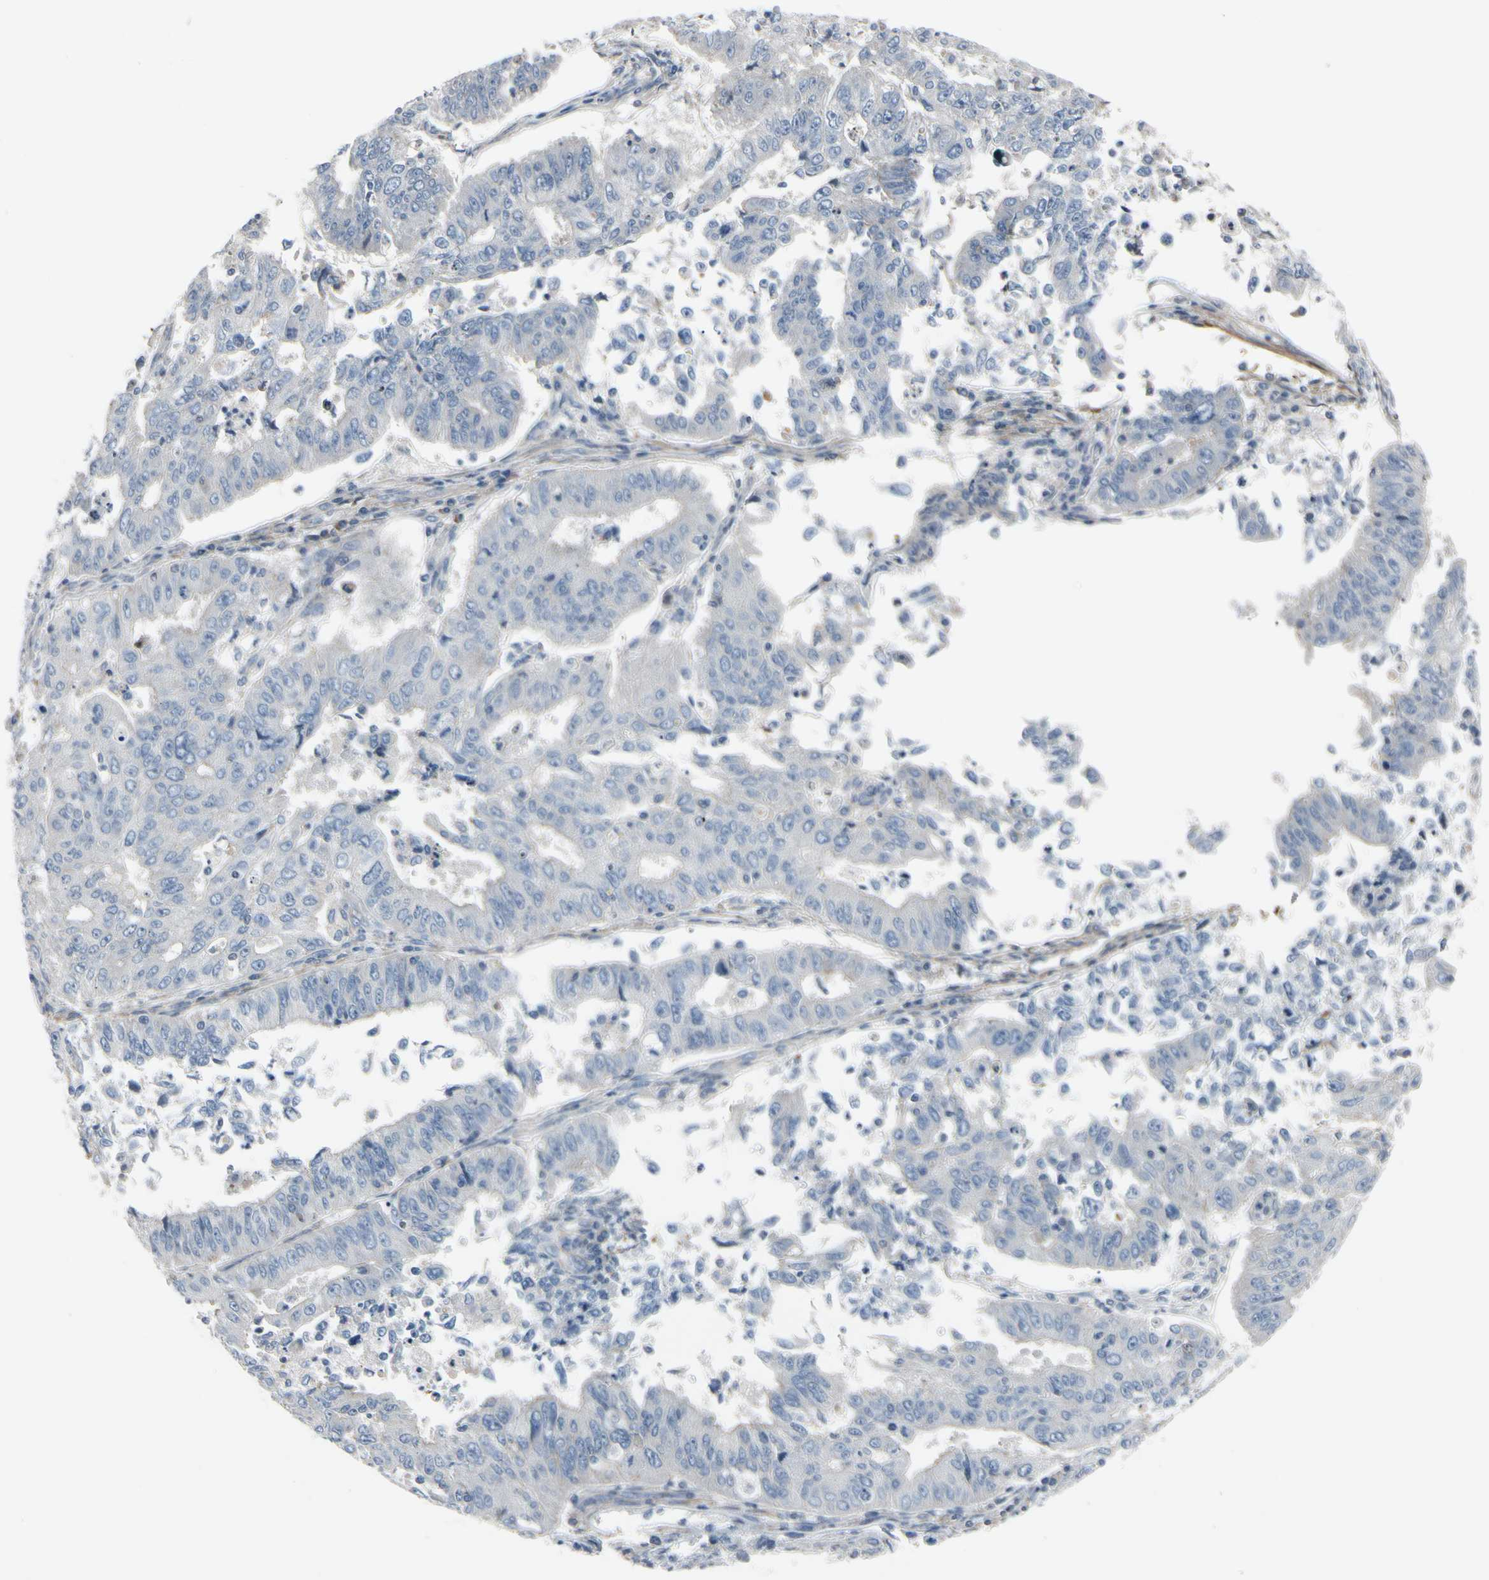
{"staining": {"intensity": "negative", "quantity": "none", "location": "none"}, "tissue": "endometrial cancer", "cell_type": "Tumor cells", "image_type": "cancer", "snomed": [{"axis": "morphology", "description": "Adenocarcinoma, NOS"}, {"axis": "topography", "description": "Endometrium"}], "caption": "High magnification brightfield microscopy of endometrial adenocarcinoma stained with DAB (brown) and counterstained with hematoxylin (blue): tumor cells show no significant positivity.", "gene": "TPM1", "patient": {"sex": "female", "age": 42}}